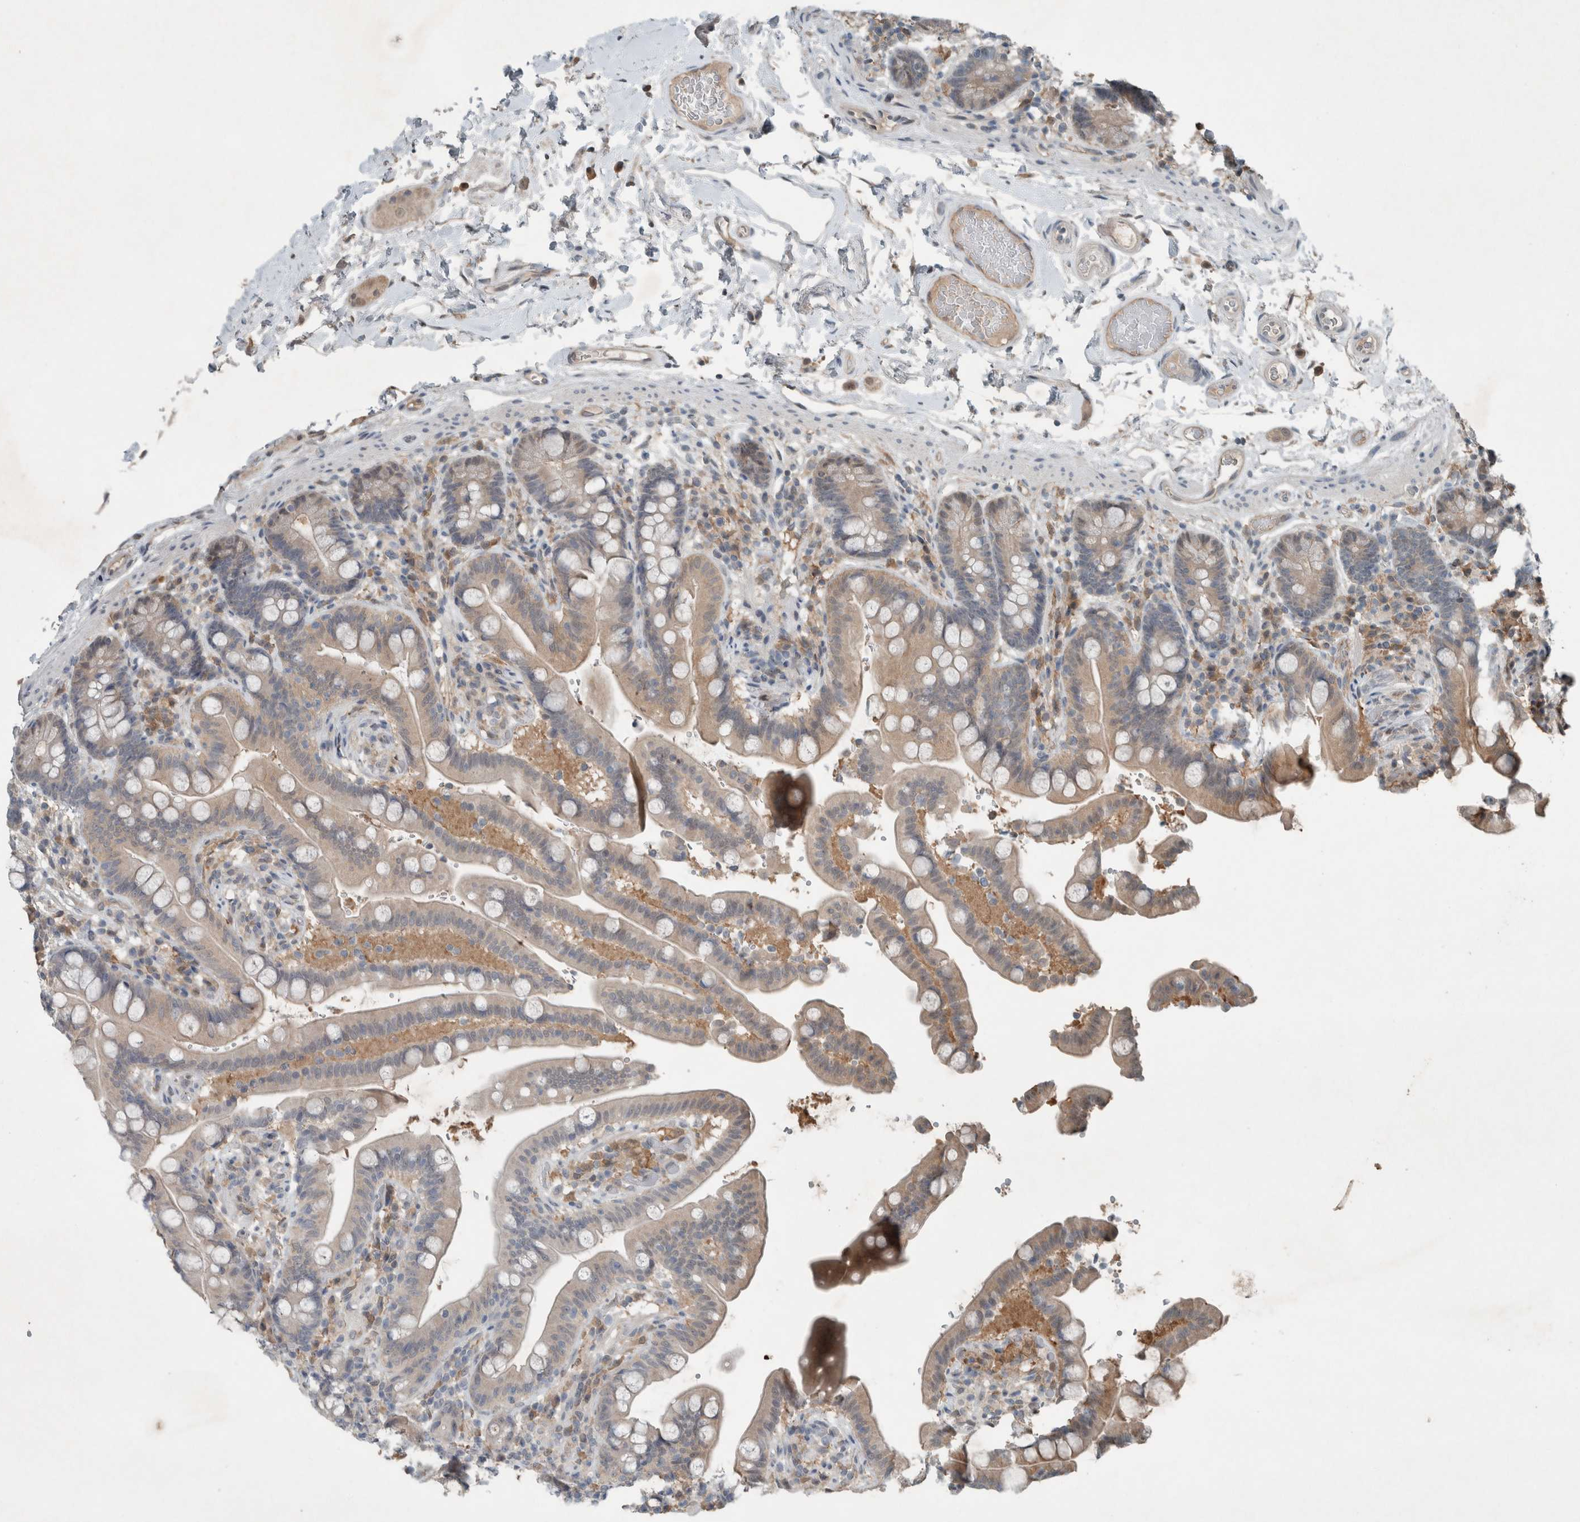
{"staining": {"intensity": "moderate", "quantity": "25%-75%", "location": "cytoplasmic/membranous"}, "tissue": "colon", "cell_type": "Endothelial cells", "image_type": "normal", "snomed": [{"axis": "morphology", "description": "Normal tissue, NOS"}, {"axis": "topography", "description": "Smooth muscle"}, {"axis": "topography", "description": "Colon"}], "caption": "Endothelial cells demonstrate medium levels of moderate cytoplasmic/membranous positivity in approximately 25%-75% of cells in normal human colon.", "gene": "ENSG00000285245", "patient": {"sex": "male", "age": 73}}